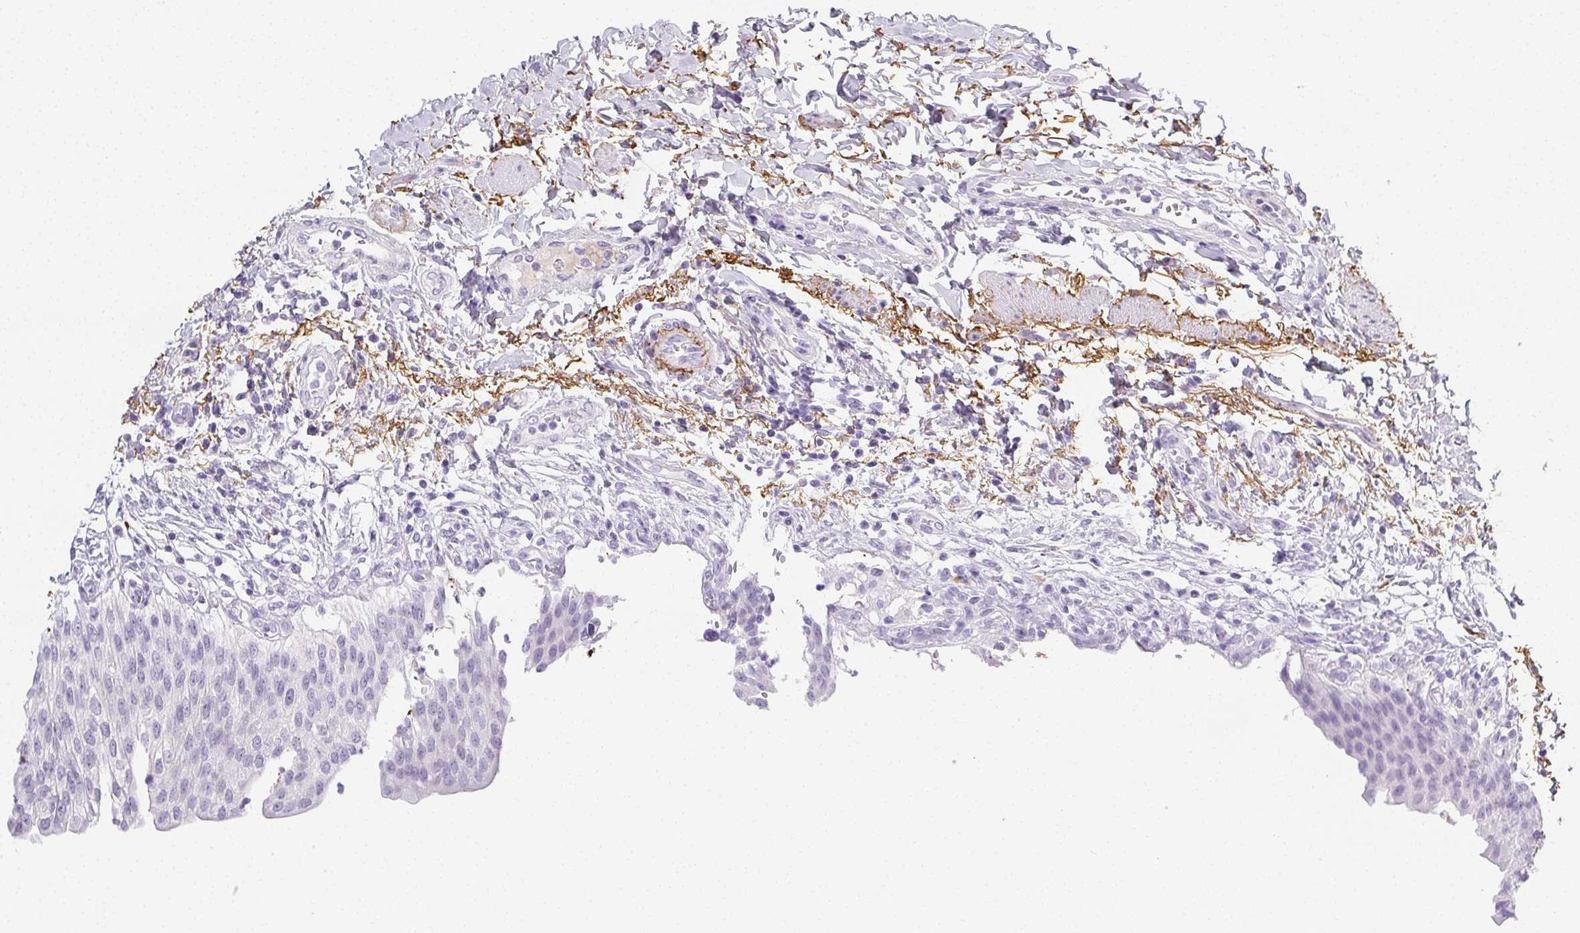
{"staining": {"intensity": "negative", "quantity": "none", "location": "none"}, "tissue": "urinary bladder", "cell_type": "Urothelial cells", "image_type": "normal", "snomed": [{"axis": "morphology", "description": "Normal tissue, NOS"}, {"axis": "topography", "description": "Urinary bladder"}, {"axis": "topography", "description": "Peripheral nerve tissue"}], "caption": "Immunohistochemical staining of normal urinary bladder exhibits no significant staining in urothelial cells.", "gene": "VTN", "patient": {"sex": "female", "age": 60}}